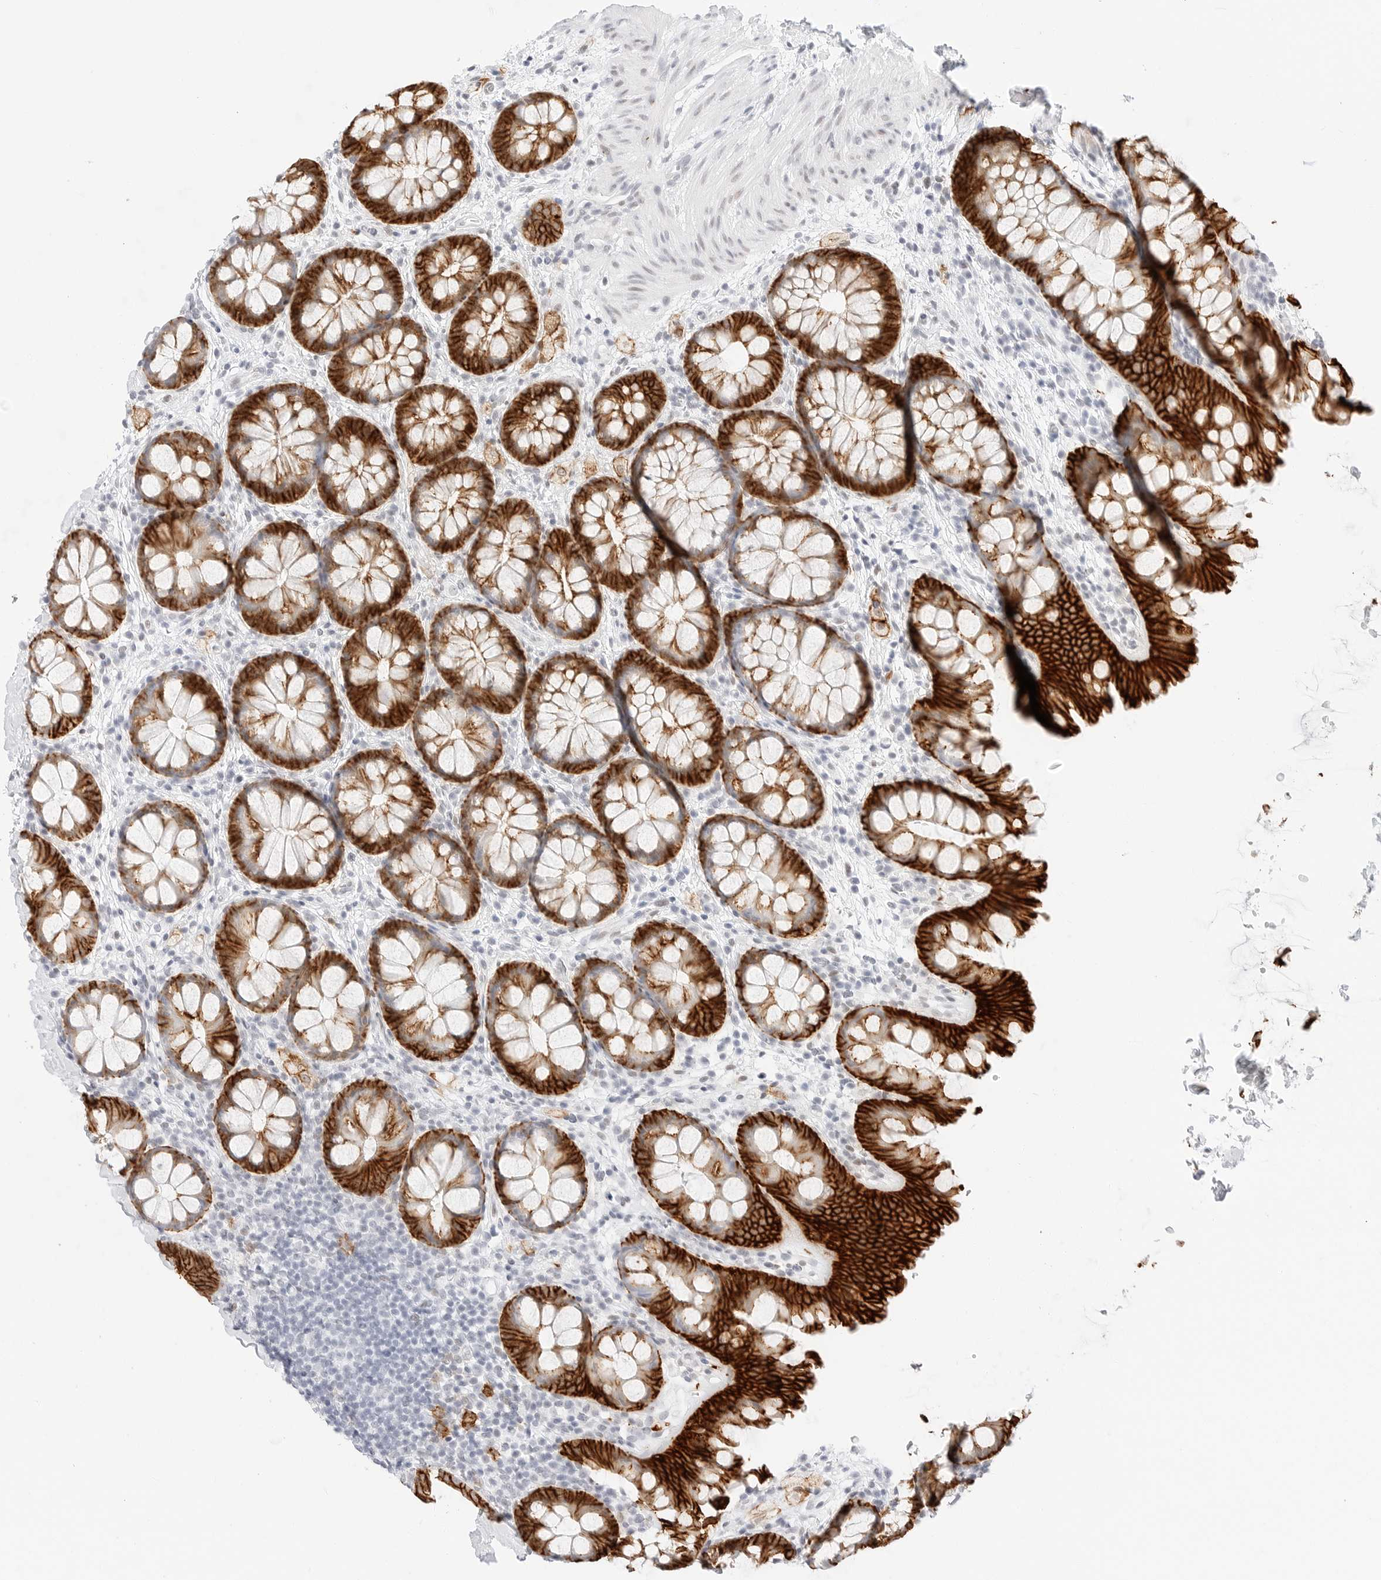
{"staining": {"intensity": "negative", "quantity": "none", "location": "none"}, "tissue": "colon", "cell_type": "Endothelial cells", "image_type": "normal", "snomed": [{"axis": "morphology", "description": "Normal tissue, NOS"}, {"axis": "topography", "description": "Colon"}], "caption": "The photomicrograph exhibits no significant expression in endothelial cells of colon.", "gene": "CDH1", "patient": {"sex": "female", "age": 62}}